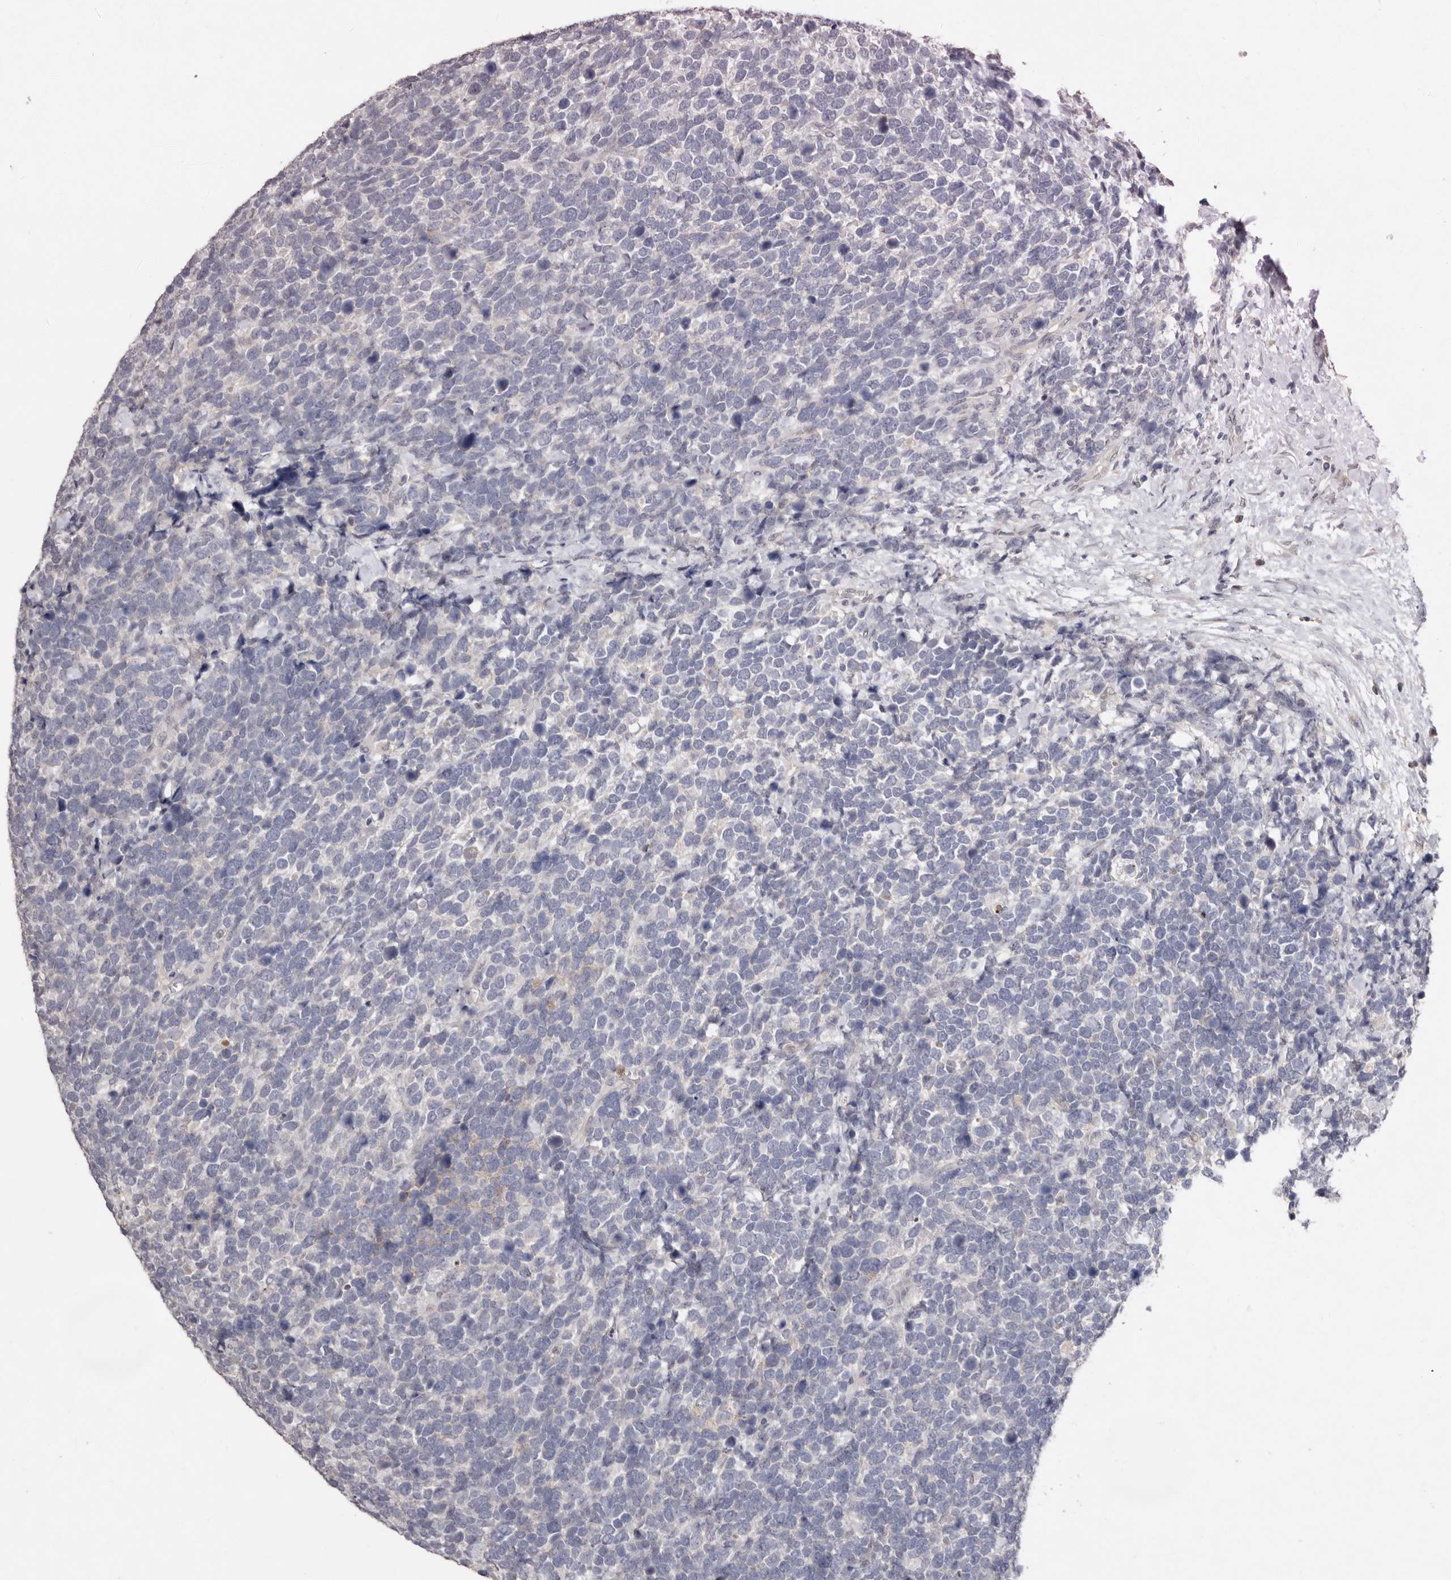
{"staining": {"intensity": "negative", "quantity": "none", "location": "none"}, "tissue": "urothelial cancer", "cell_type": "Tumor cells", "image_type": "cancer", "snomed": [{"axis": "morphology", "description": "Urothelial carcinoma, High grade"}, {"axis": "topography", "description": "Urinary bladder"}], "caption": "DAB immunohistochemical staining of urothelial carcinoma (high-grade) reveals no significant staining in tumor cells.", "gene": "SULT1E1", "patient": {"sex": "female", "age": 82}}